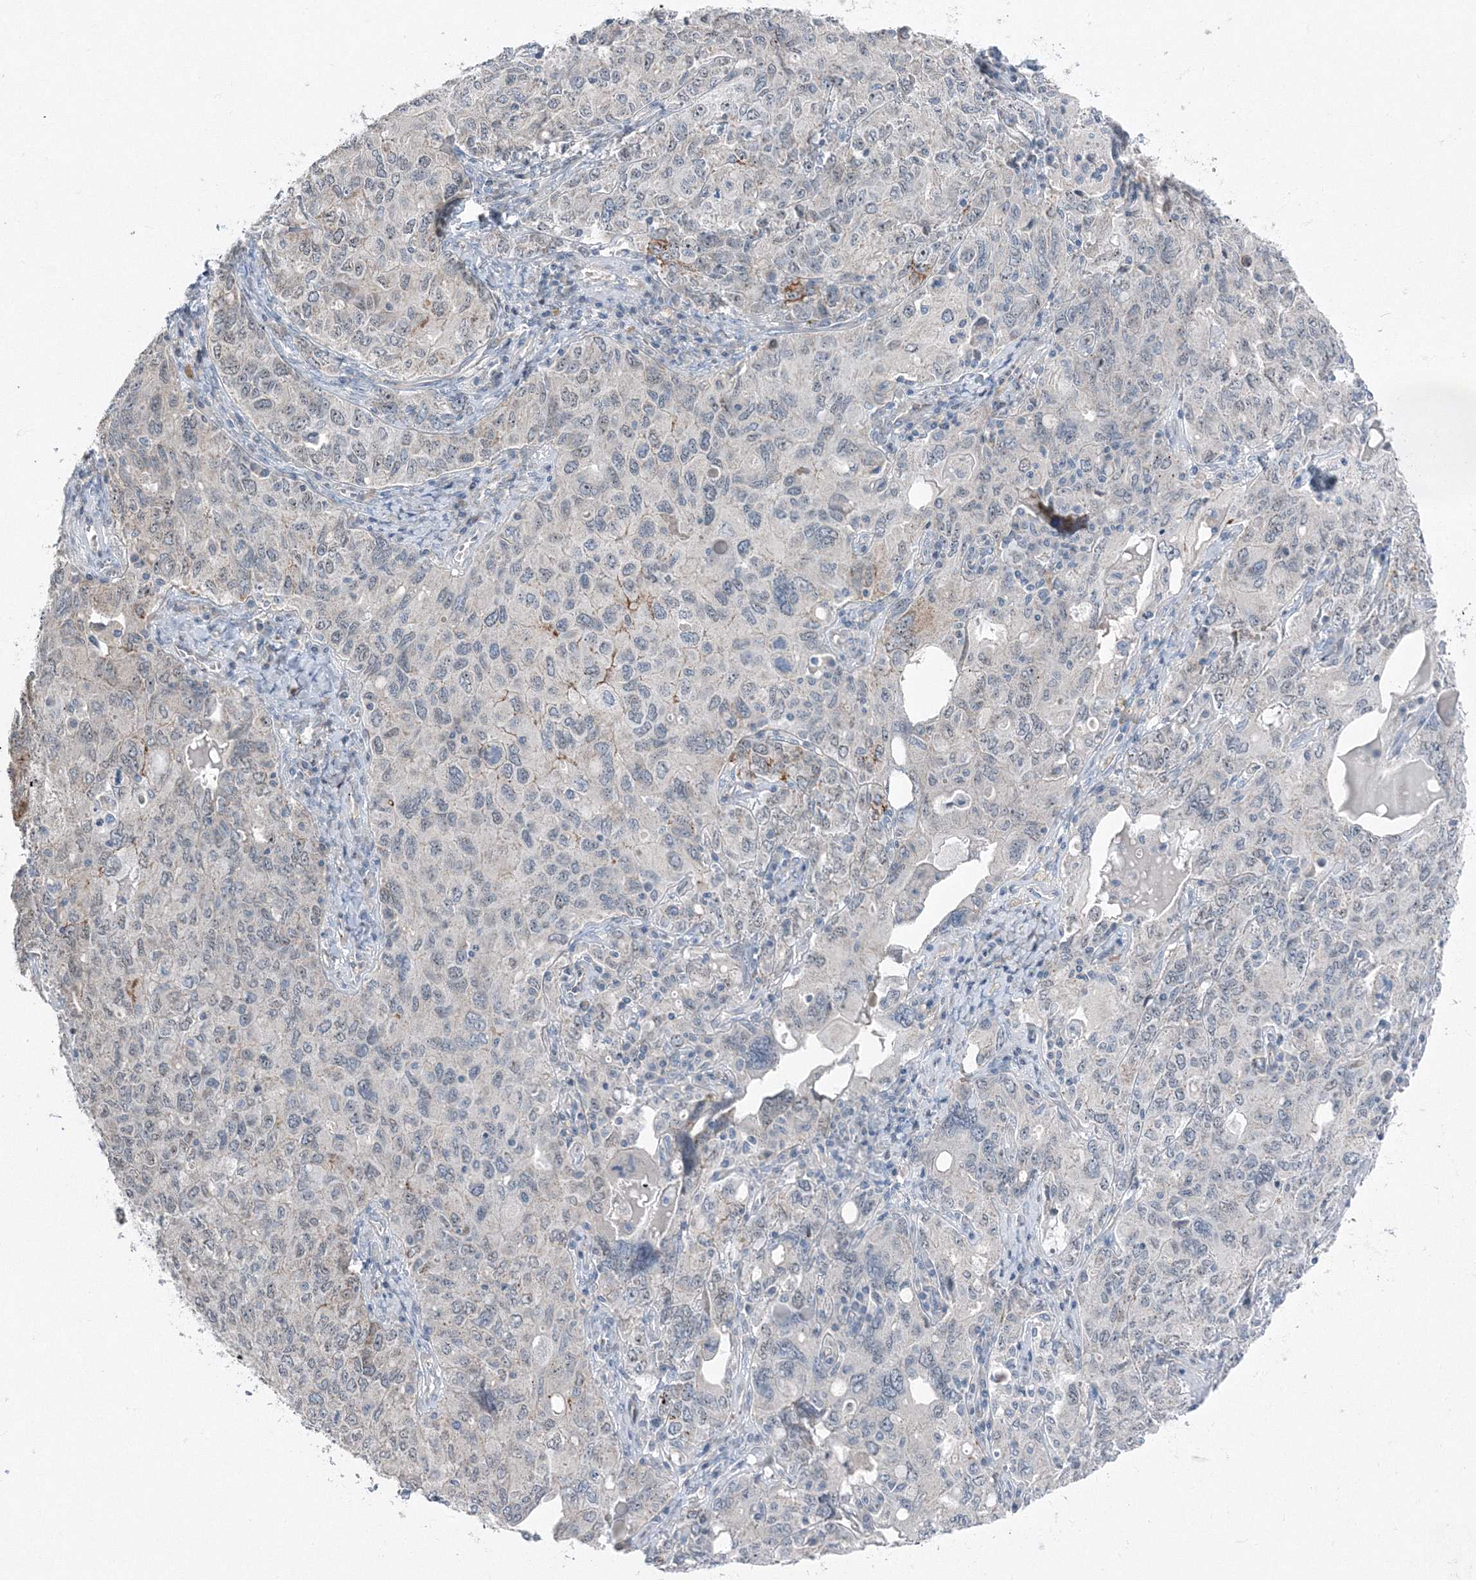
{"staining": {"intensity": "moderate", "quantity": "<25%", "location": "cytoplasmic/membranous"}, "tissue": "ovarian cancer", "cell_type": "Tumor cells", "image_type": "cancer", "snomed": [{"axis": "morphology", "description": "Carcinoma, endometroid"}, {"axis": "topography", "description": "Ovary"}], "caption": "Moderate cytoplasmic/membranous expression for a protein is identified in approximately <25% of tumor cells of ovarian cancer using immunohistochemistry.", "gene": "AASDH", "patient": {"sex": "female", "age": 62}}